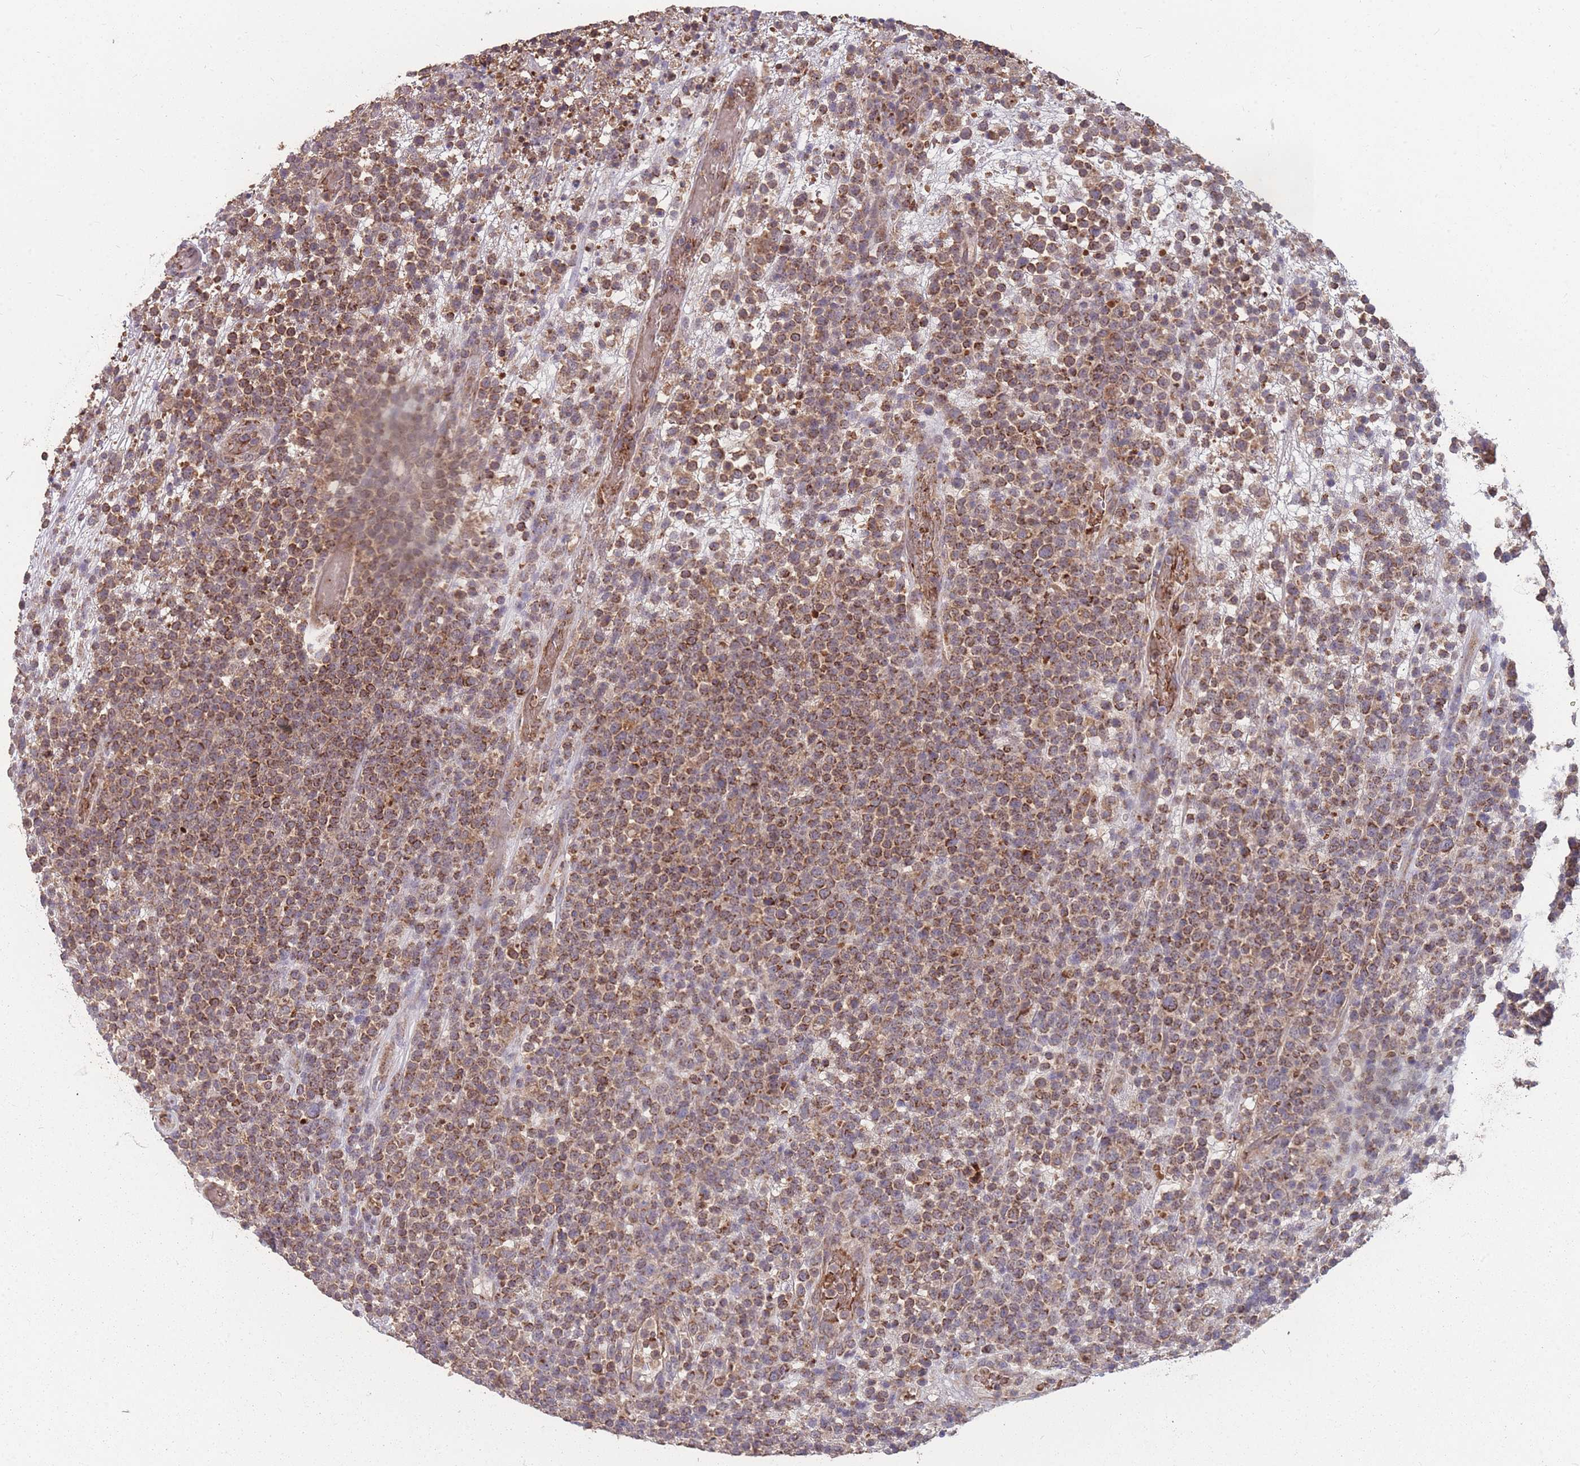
{"staining": {"intensity": "moderate", "quantity": ">75%", "location": "cytoplasmic/membranous"}, "tissue": "lymphoma", "cell_type": "Tumor cells", "image_type": "cancer", "snomed": [{"axis": "morphology", "description": "Malignant lymphoma, non-Hodgkin's type, High grade"}, {"axis": "topography", "description": "Colon"}], "caption": "DAB immunohistochemical staining of human high-grade malignant lymphoma, non-Hodgkin's type displays moderate cytoplasmic/membranous protein expression in about >75% of tumor cells.", "gene": "SLC35B4", "patient": {"sex": "female", "age": 53}}